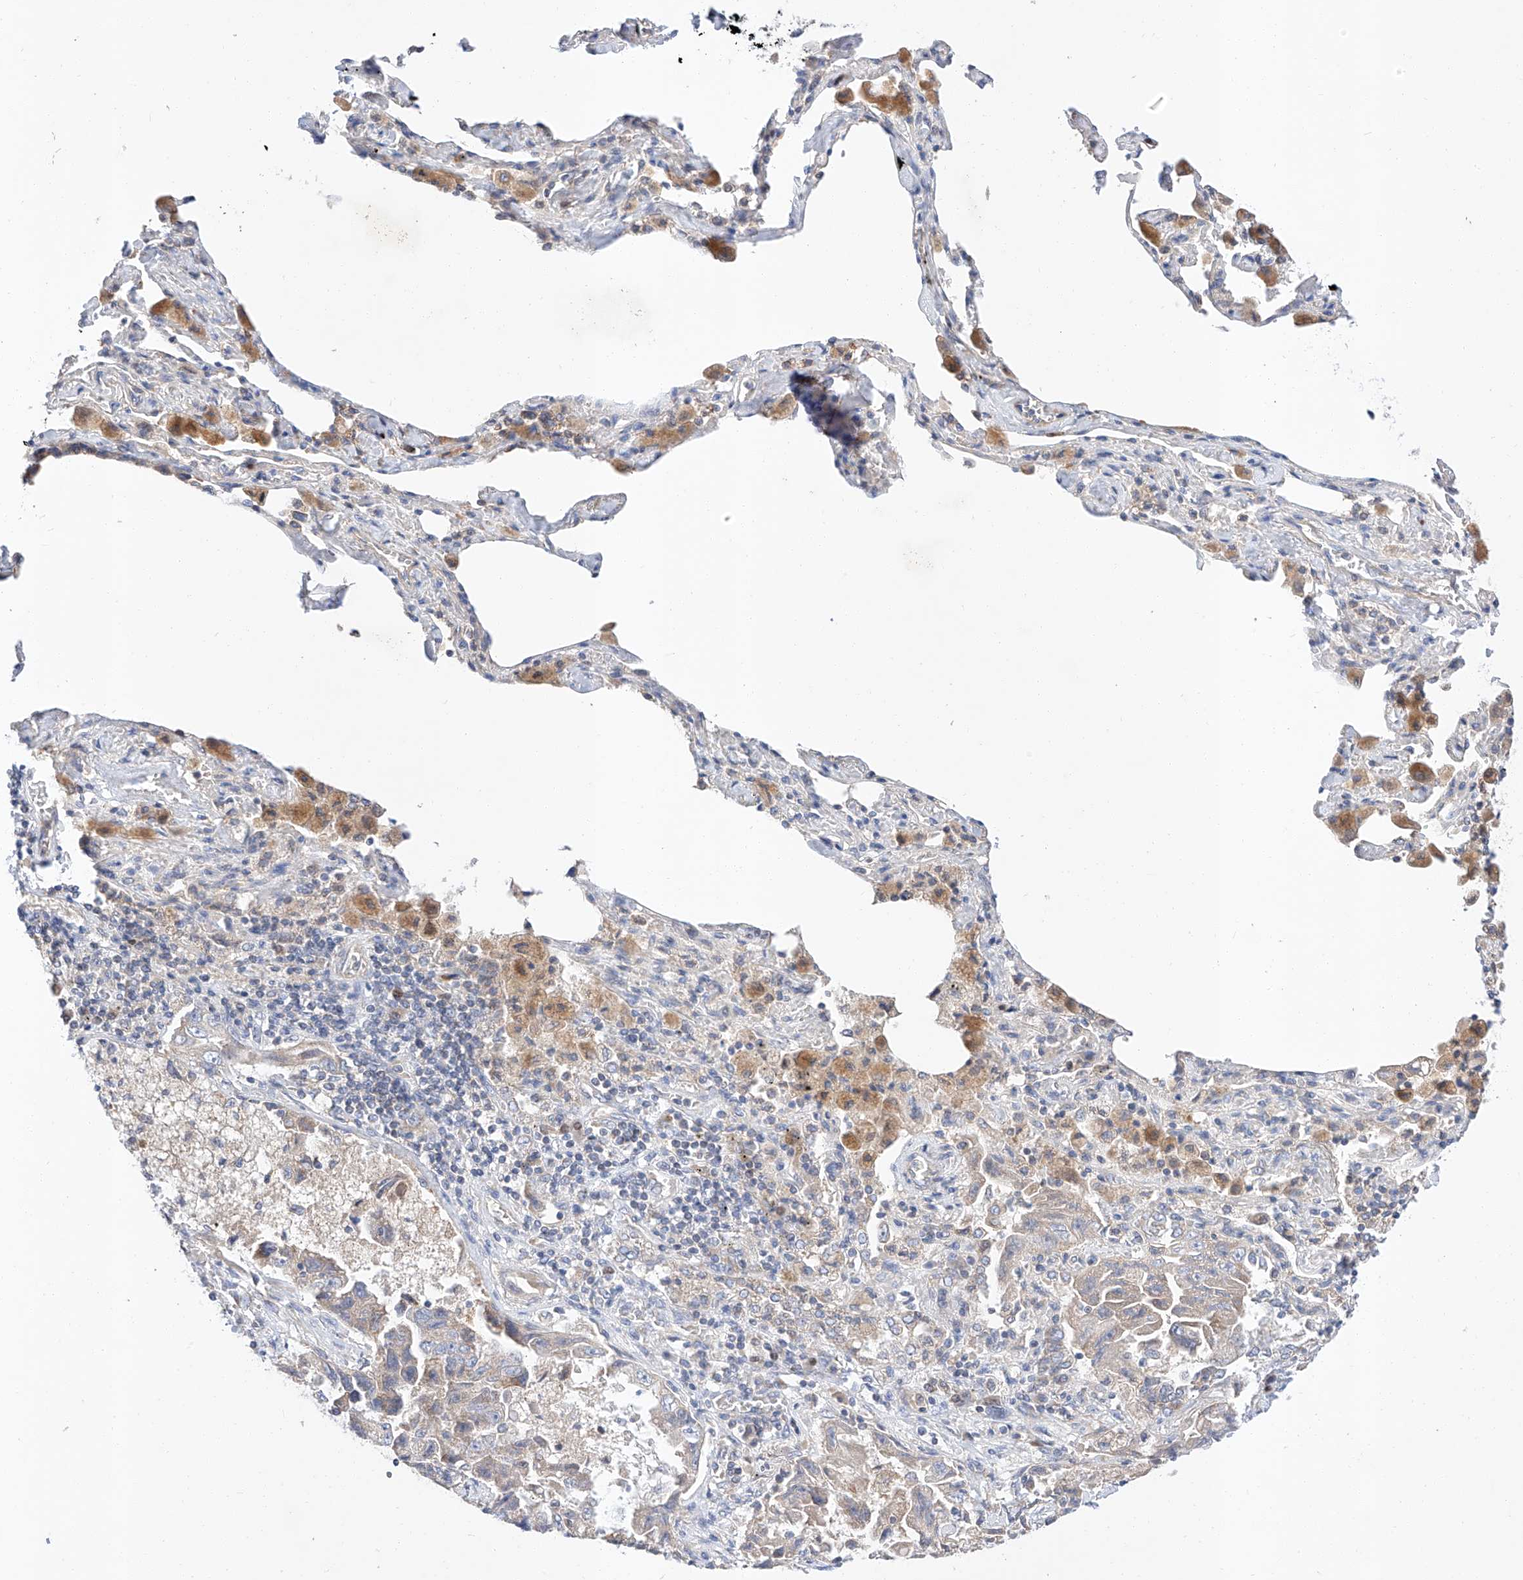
{"staining": {"intensity": "weak", "quantity": "25%-75%", "location": "cytoplasmic/membranous"}, "tissue": "lung cancer", "cell_type": "Tumor cells", "image_type": "cancer", "snomed": [{"axis": "morphology", "description": "Adenocarcinoma, NOS"}, {"axis": "topography", "description": "Lung"}], "caption": "Immunohistochemical staining of lung adenocarcinoma shows weak cytoplasmic/membranous protein staining in approximately 25%-75% of tumor cells.", "gene": "C6orf118", "patient": {"sex": "female", "age": 51}}